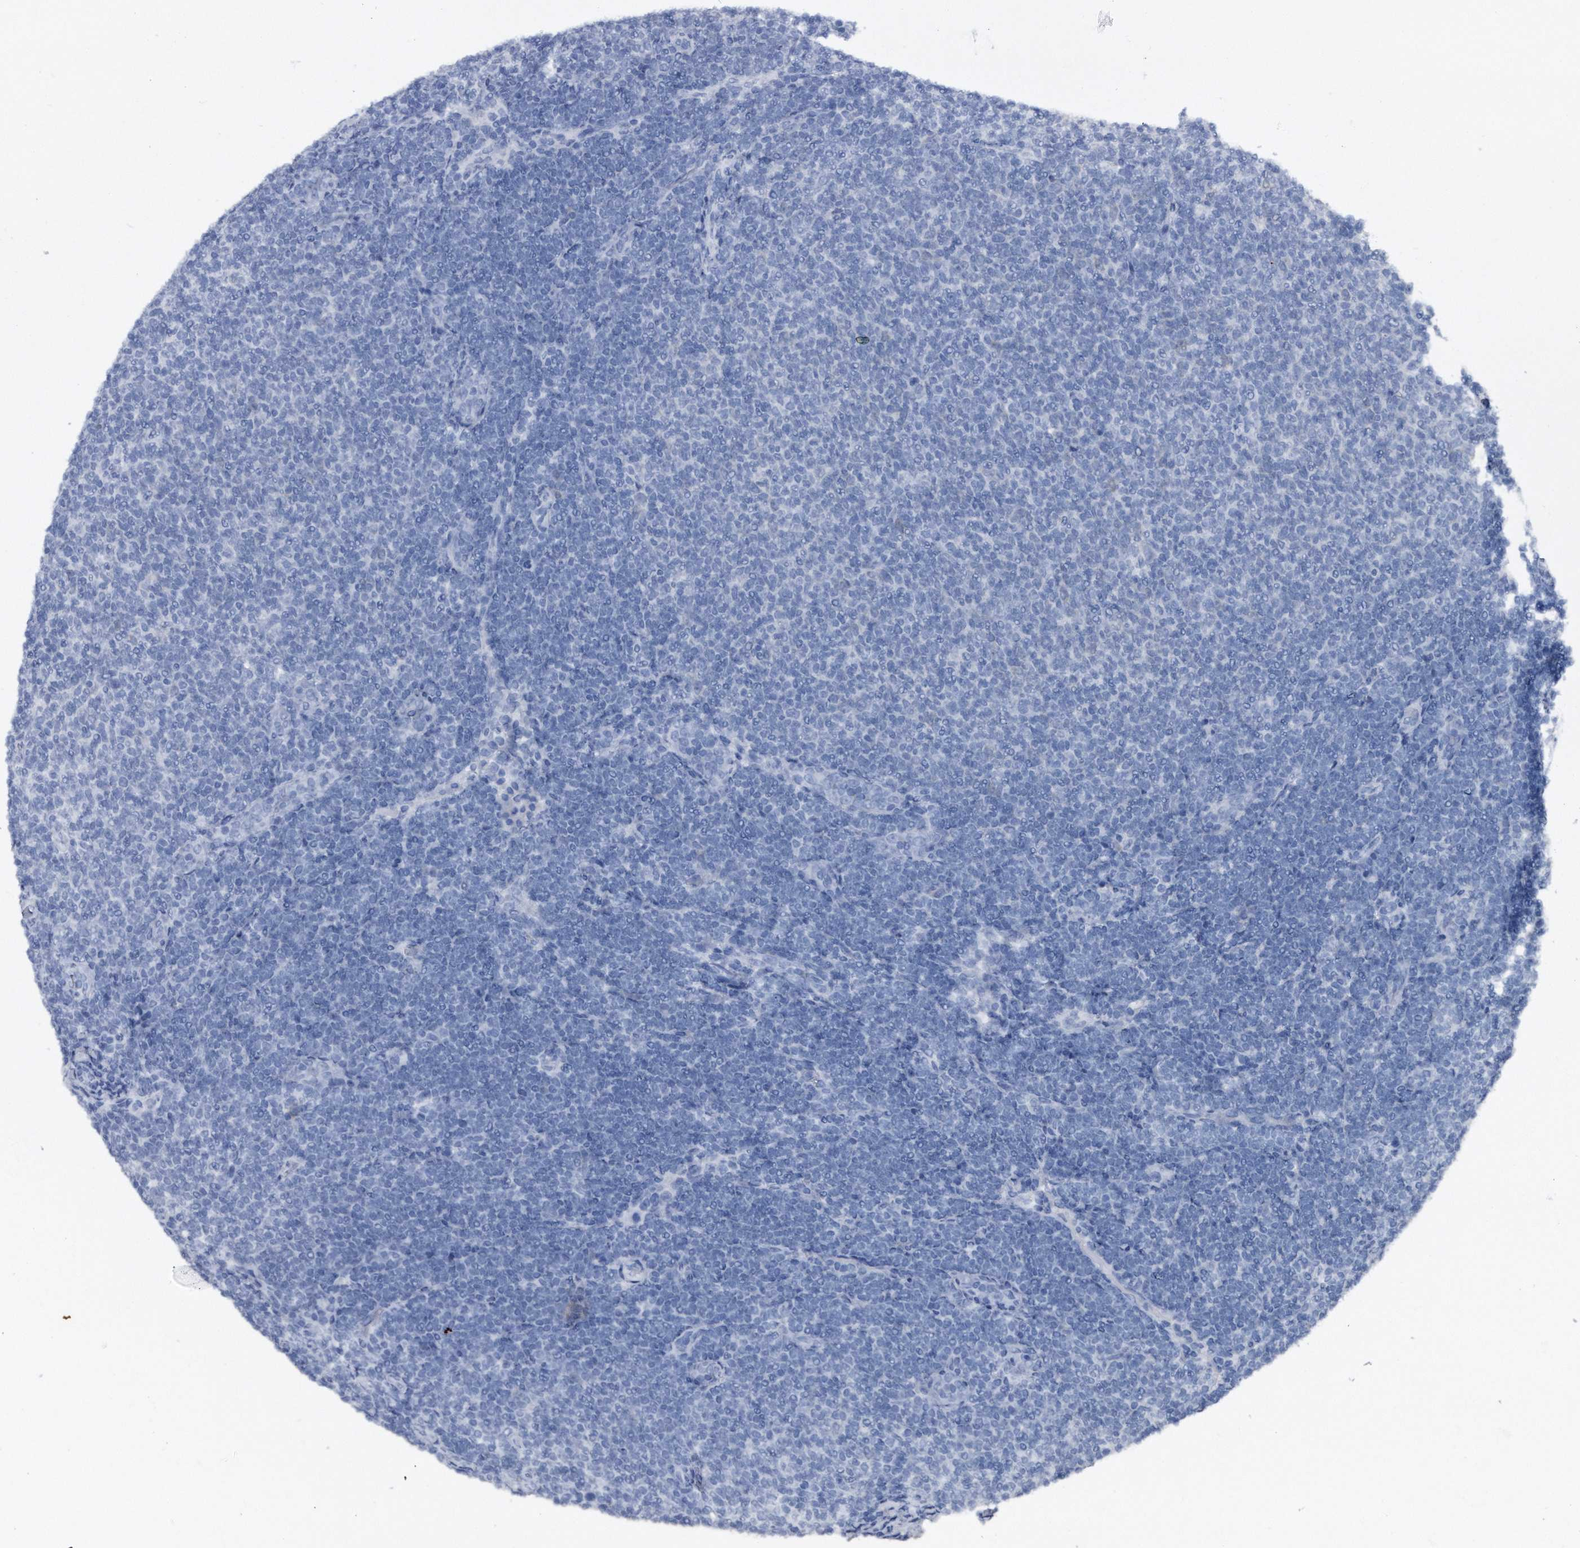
{"staining": {"intensity": "negative", "quantity": "none", "location": "none"}, "tissue": "lymphoma", "cell_type": "Tumor cells", "image_type": "cancer", "snomed": [{"axis": "morphology", "description": "Malignant lymphoma, non-Hodgkin's type, Low grade"}, {"axis": "topography", "description": "Lymph node"}], "caption": "This is an IHC image of lymphoma. There is no positivity in tumor cells.", "gene": "ASNS", "patient": {"sex": "male", "age": 66}}